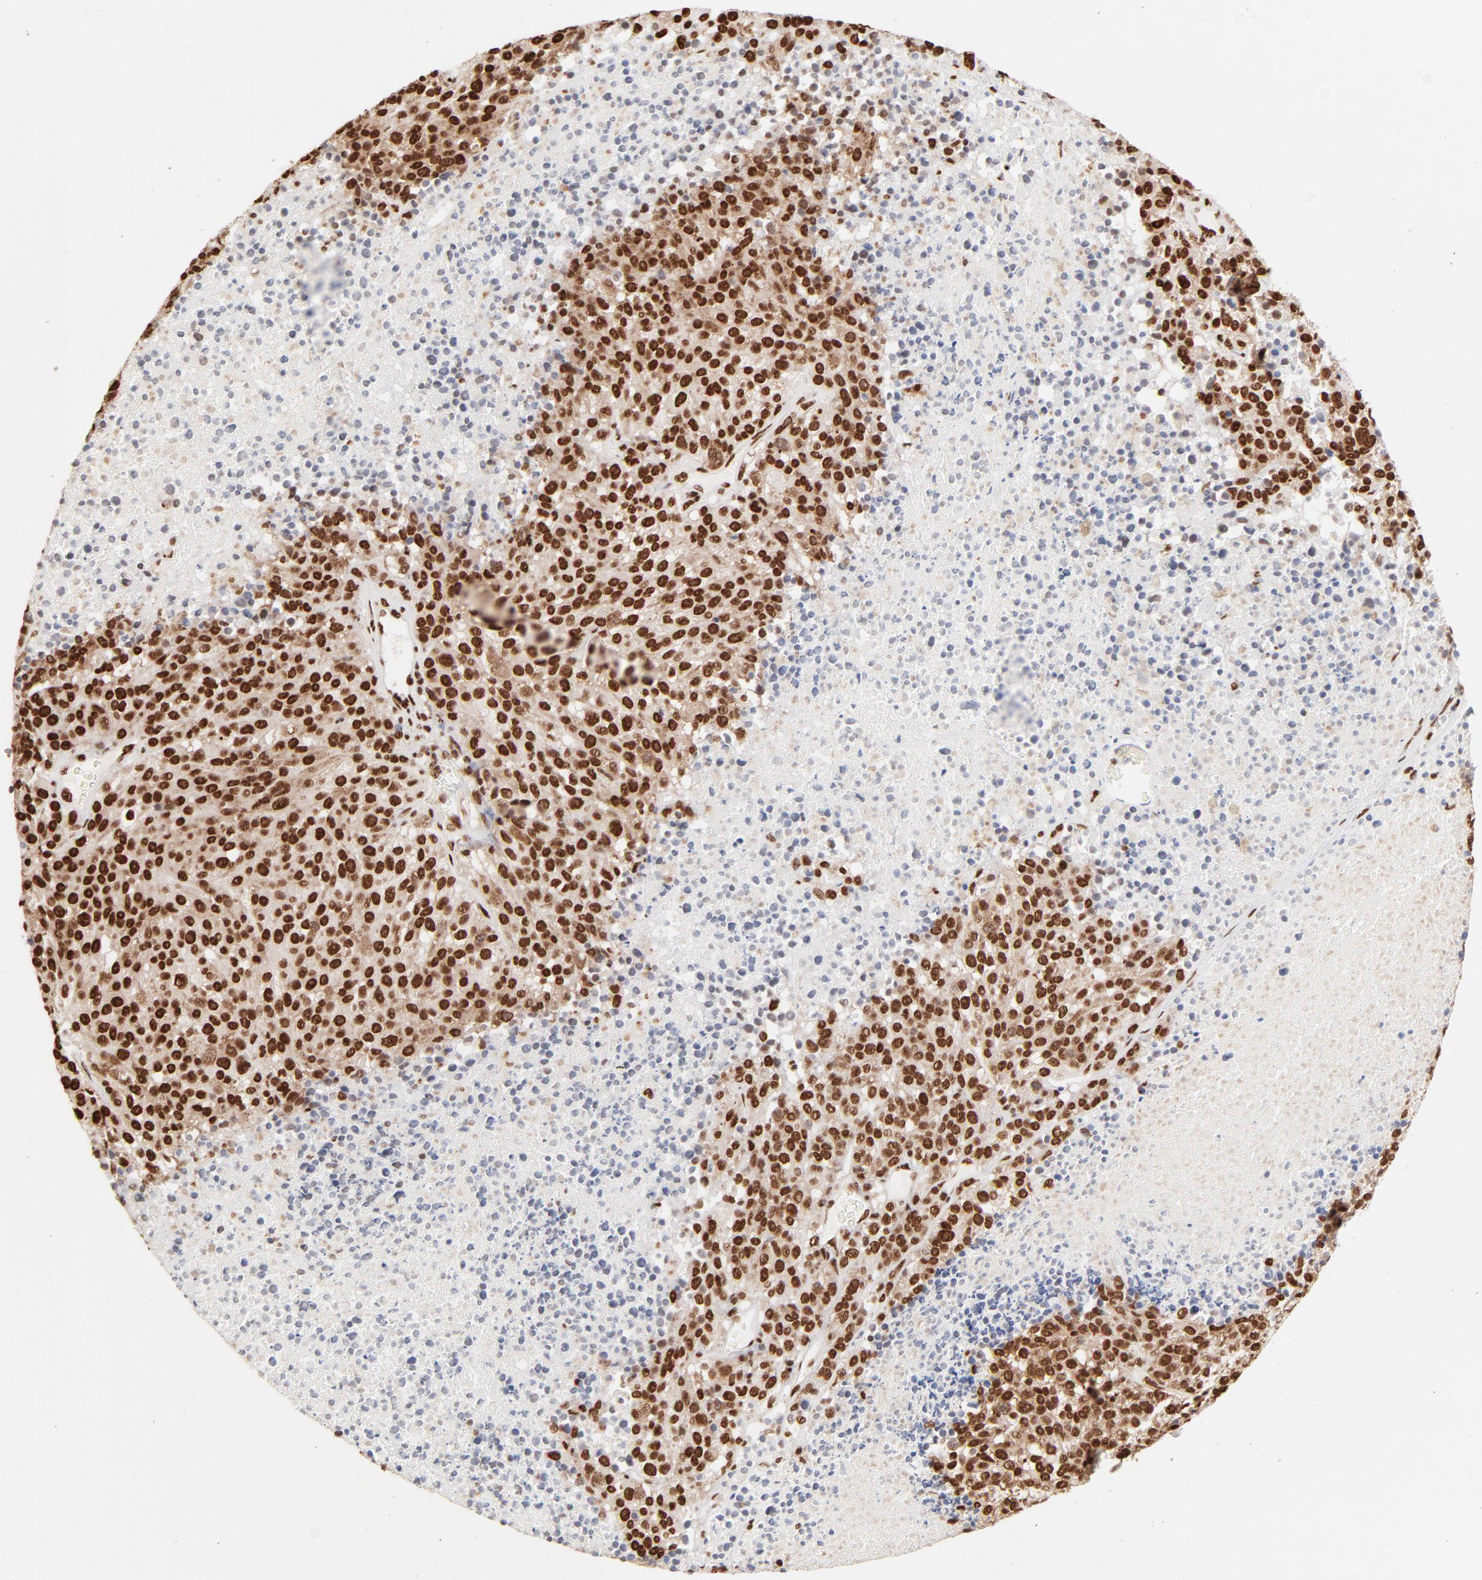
{"staining": {"intensity": "strong", "quantity": ">75%", "location": "nuclear"}, "tissue": "melanoma", "cell_type": "Tumor cells", "image_type": "cancer", "snomed": [{"axis": "morphology", "description": "Malignant melanoma, Metastatic site"}, {"axis": "topography", "description": "Cerebral cortex"}], "caption": "Malignant melanoma (metastatic site) stained for a protein reveals strong nuclear positivity in tumor cells. Using DAB (3,3'-diaminobenzidine) (brown) and hematoxylin (blue) stains, captured at high magnification using brightfield microscopy.", "gene": "TARDBP", "patient": {"sex": "female", "age": 52}}